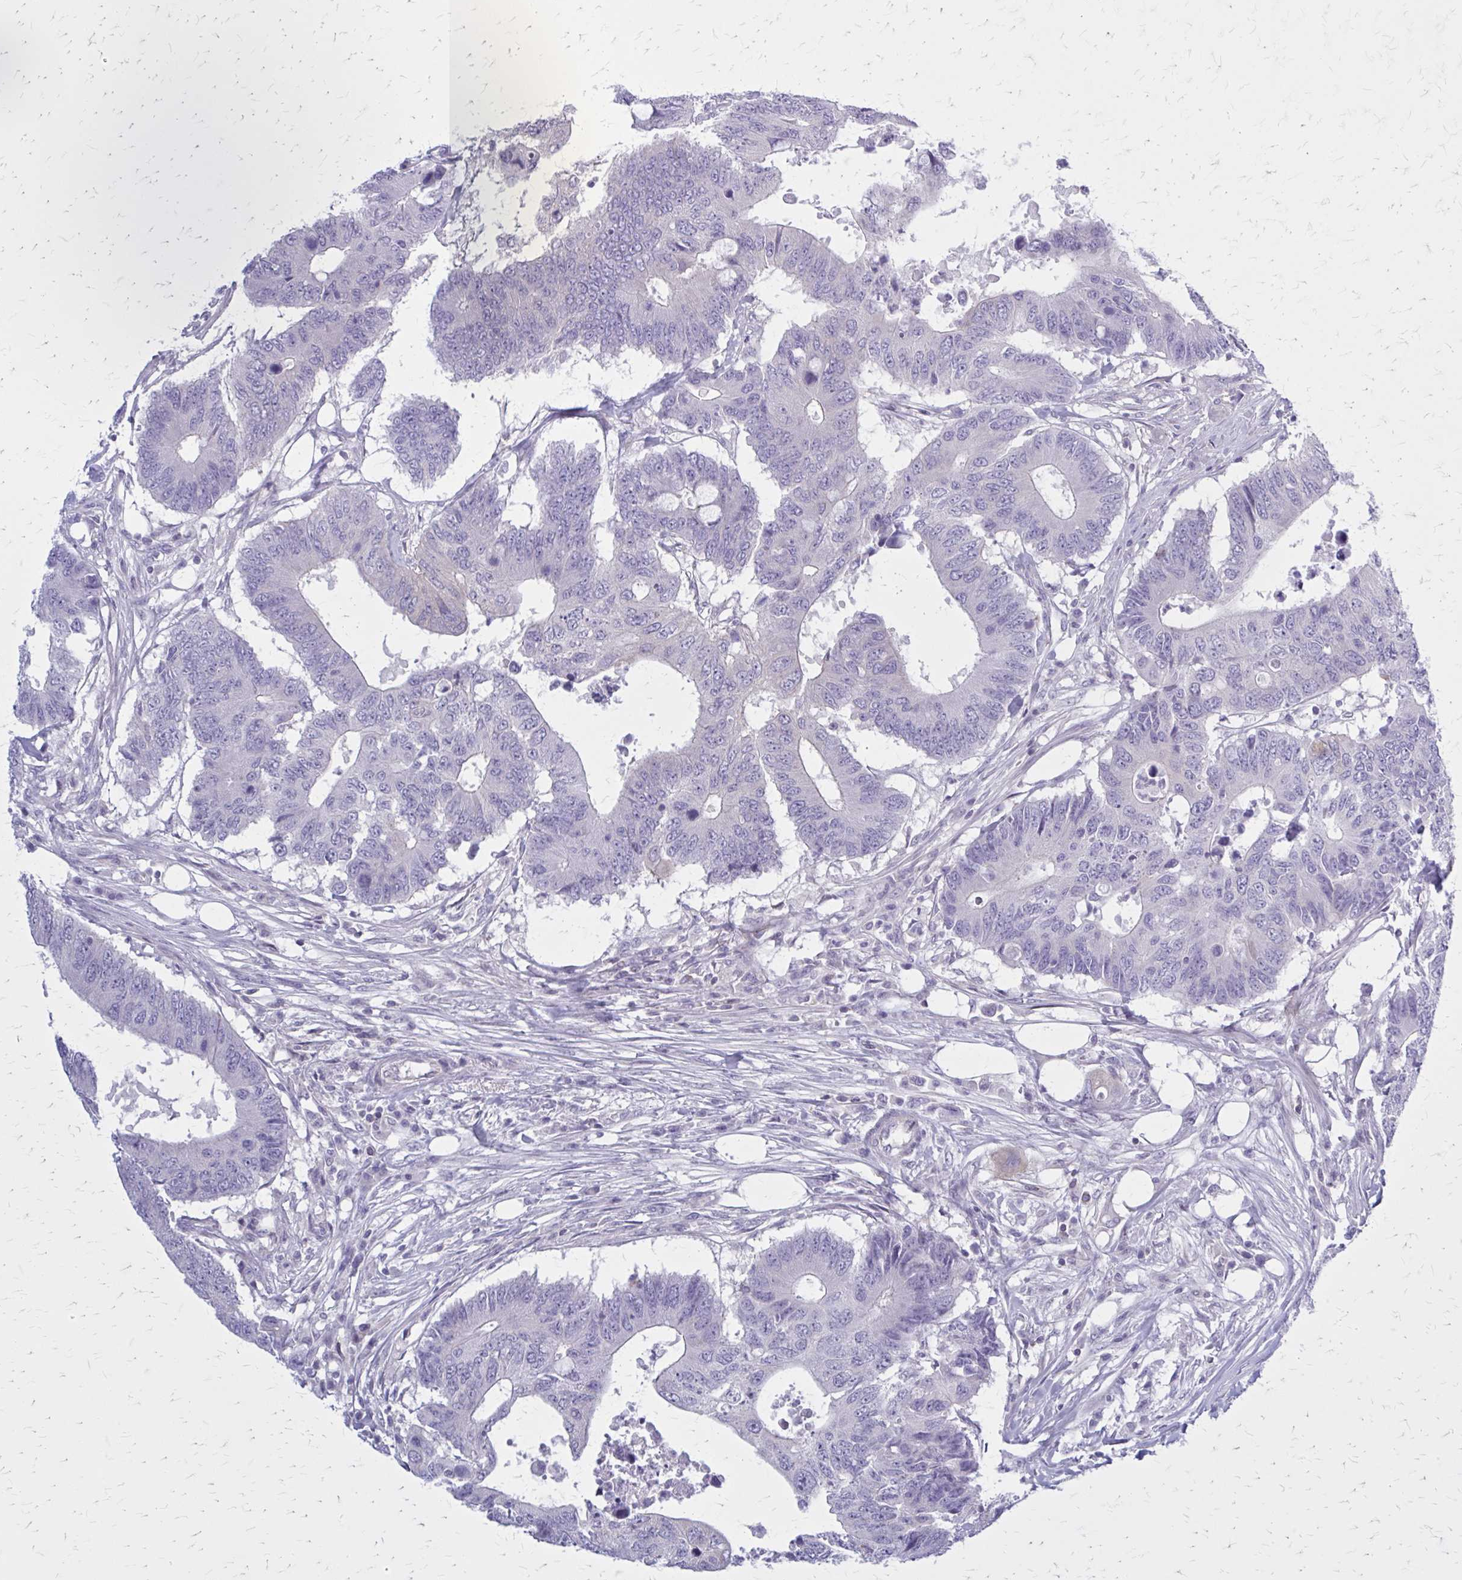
{"staining": {"intensity": "negative", "quantity": "none", "location": "none"}, "tissue": "colorectal cancer", "cell_type": "Tumor cells", "image_type": "cancer", "snomed": [{"axis": "morphology", "description": "Adenocarcinoma, NOS"}, {"axis": "topography", "description": "Colon"}], "caption": "Human colorectal cancer stained for a protein using immunohistochemistry shows no staining in tumor cells.", "gene": "PITPNM1", "patient": {"sex": "male", "age": 71}}